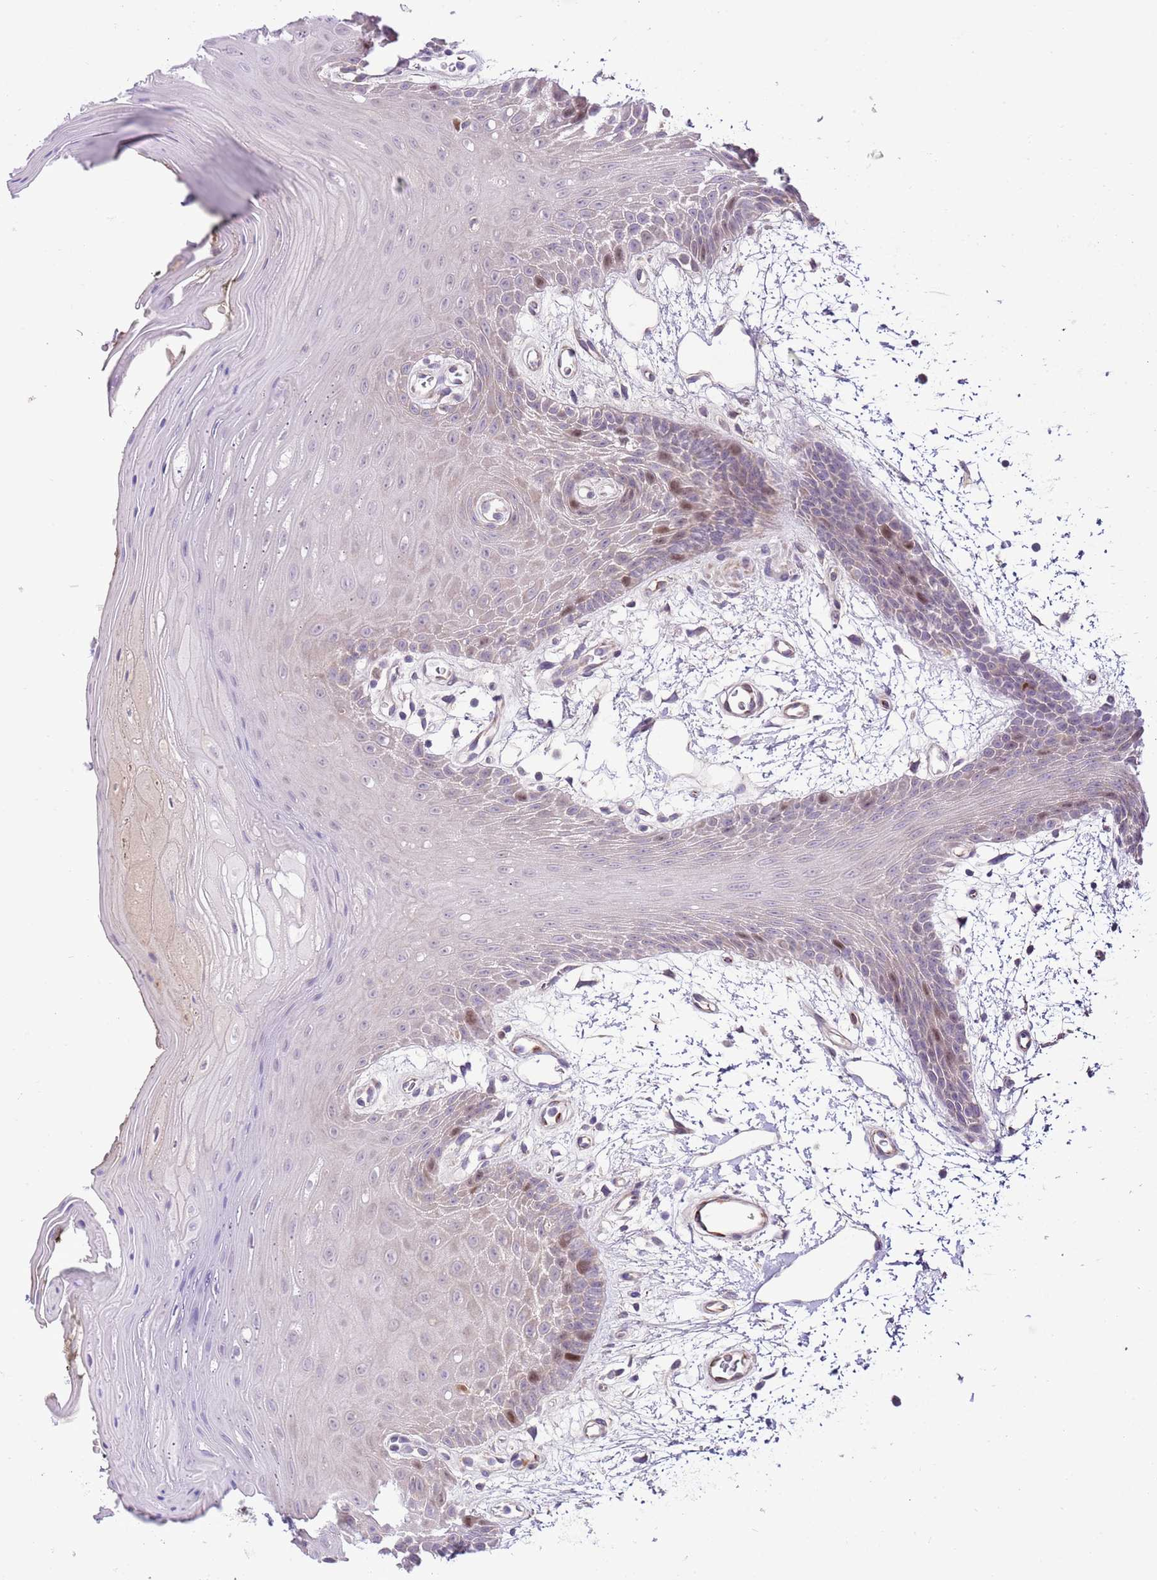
{"staining": {"intensity": "moderate", "quantity": "<25%", "location": "nuclear"}, "tissue": "oral mucosa", "cell_type": "Squamous epithelial cells", "image_type": "normal", "snomed": [{"axis": "morphology", "description": "Normal tissue, NOS"}, {"axis": "topography", "description": "Oral tissue"}, {"axis": "topography", "description": "Tounge, NOS"}], "caption": "Brown immunohistochemical staining in benign oral mucosa shows moderate nuclear positivity in about <25% of squamous epithelial cells. The protein of interest is shown in brown color, while the nuclei are stained blue.", "gene": "FBRSL1", "patient": {"sex": "female", "age": 59}}